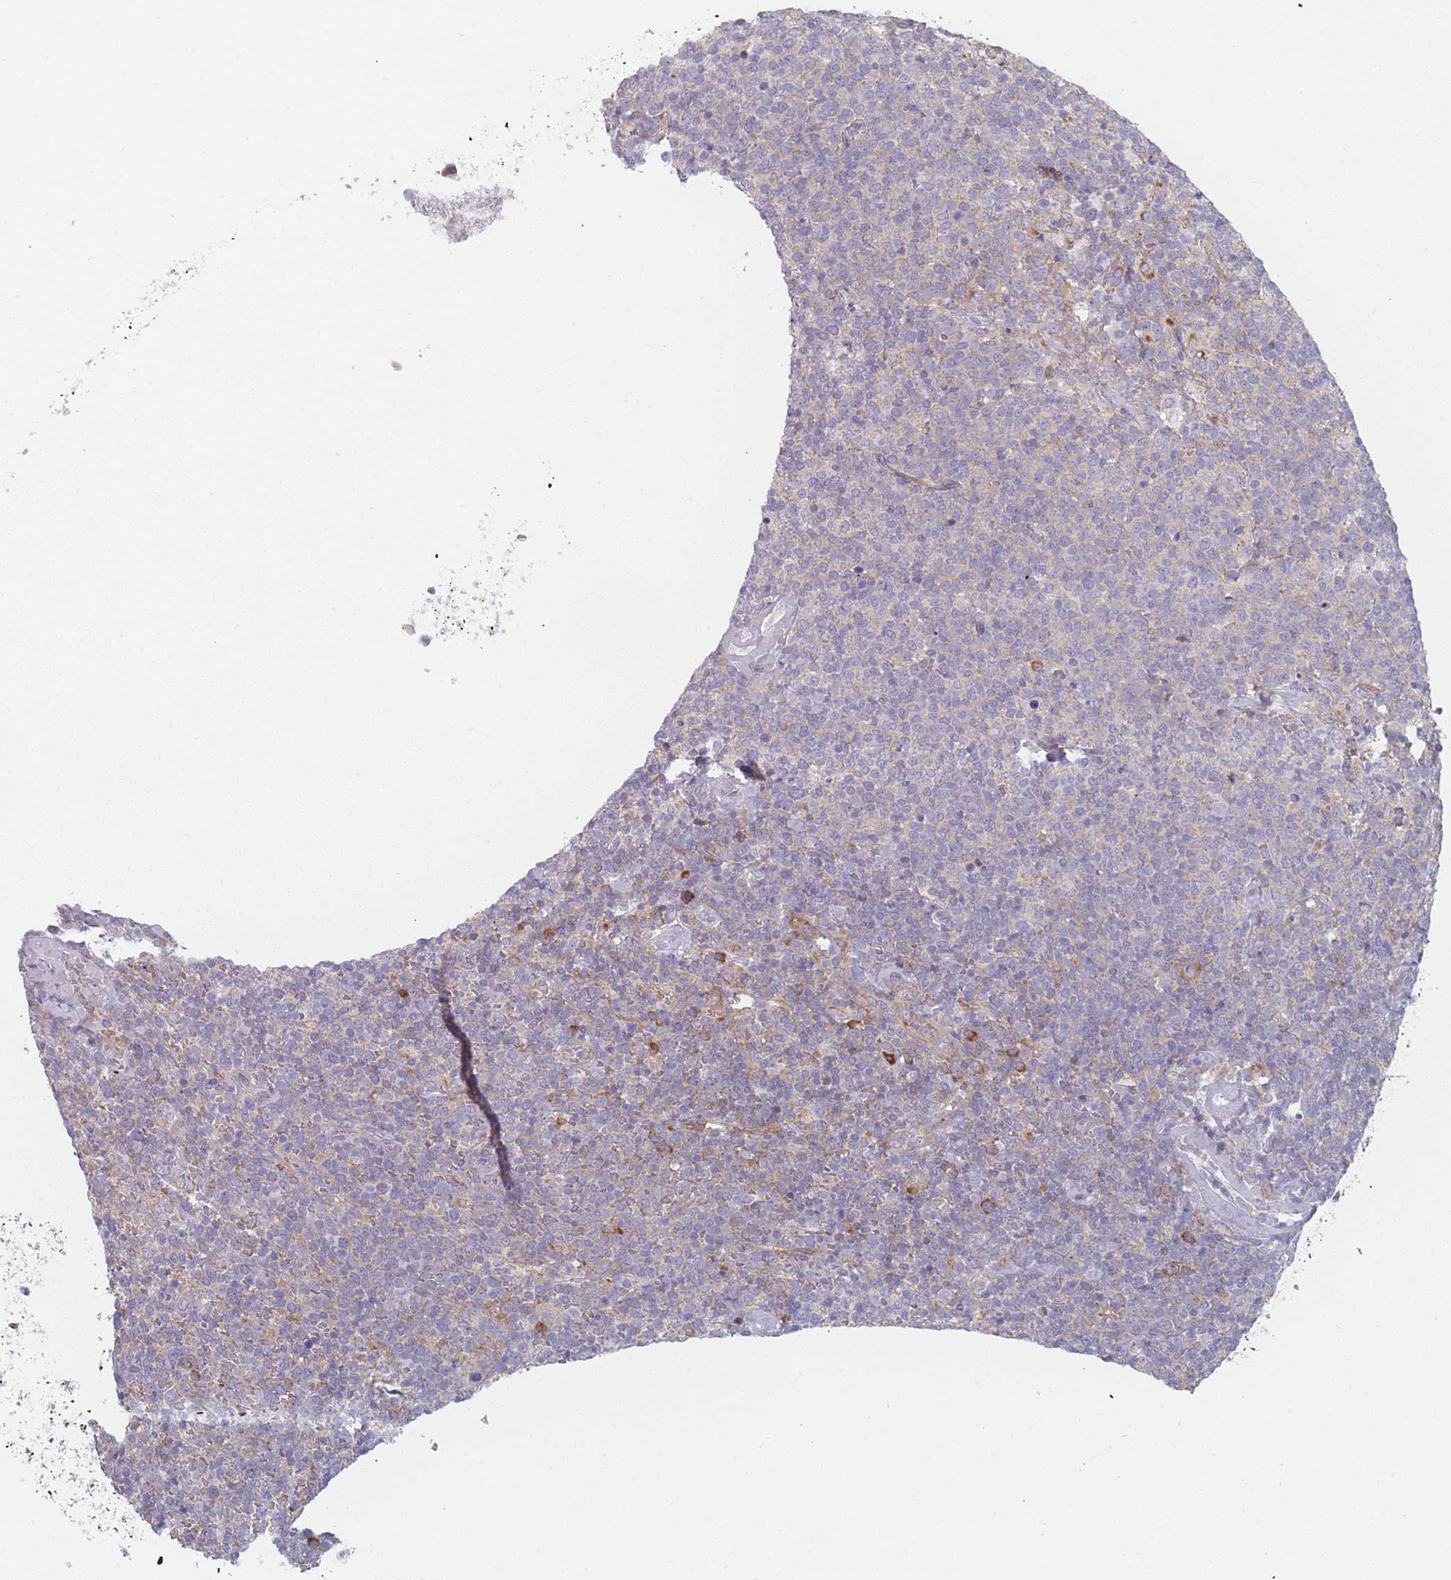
{"staining": {"intensity": "negative", "quantity": "none", "location": "none"}, "tissue": "lymphoma", "cell_type": "Tumor cells", "image_type": "cancer", "snomed": [{"axis": "morphology", "description": "Malignant lymphoma, non-Hodgkin's type, High grade"}, {"axis": "topography", "description": "Lymph node"}], "caption": "The image shows no staining of tumor cells in lymphoma. (Brightfield microscopy of DAB (3,3'-diaminobenzidine) IHC at high magnification).", "gene": "CACNG5", "patient": {"sex": "male", "age": 61}}